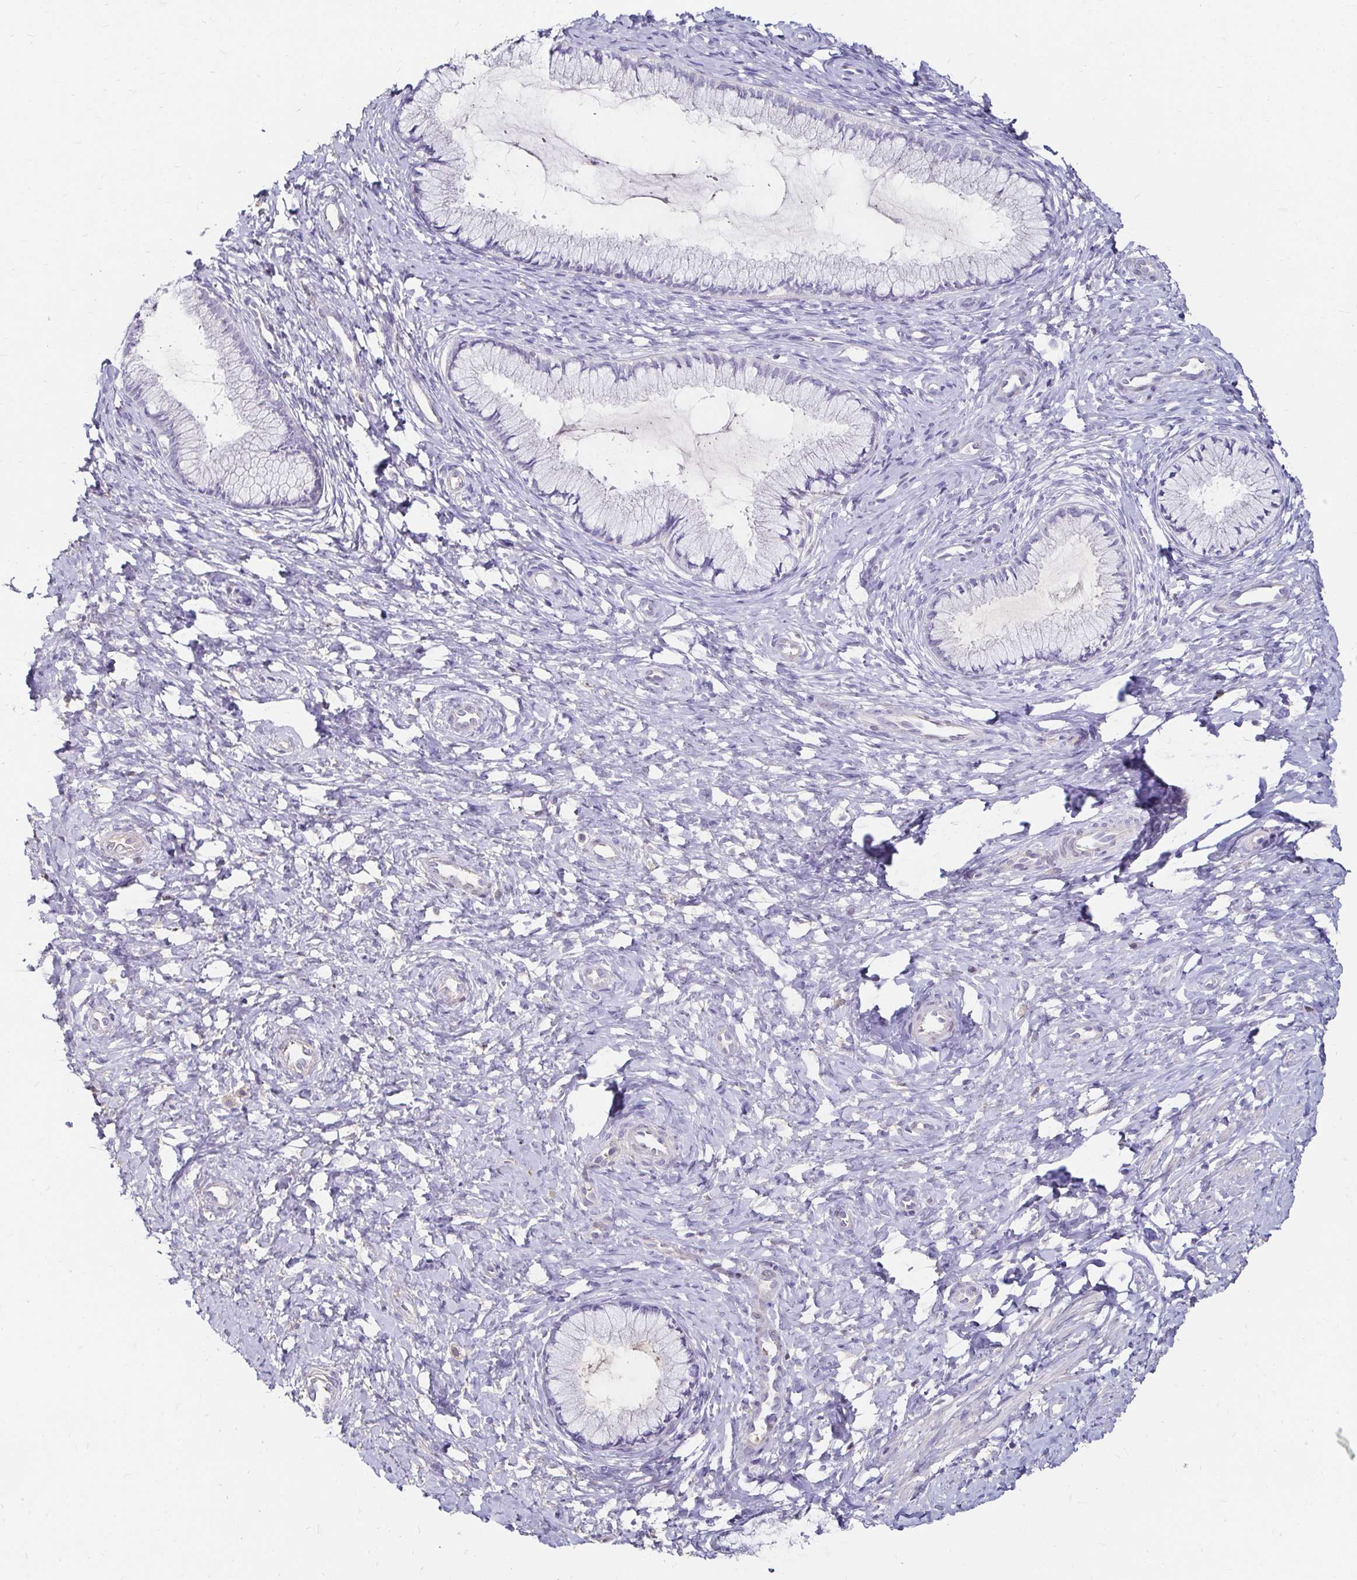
{"staining": {"intensity": "negative", "quantity": "none", "location": "none"}, "tissue": "cervix", "cell_type": "Glandular cells", "image_type": "normal", "snomed": [{"axis": "morphology", "description": "Normal tissue, NOS"}, {"axis": "topography", "description": "Cervix"}], "caption": "Micrograph shows no significant protein staining in glandular cells of benign cervix.", "gene": "SCG3", "patient": {"sex": "female", "age": 37}}